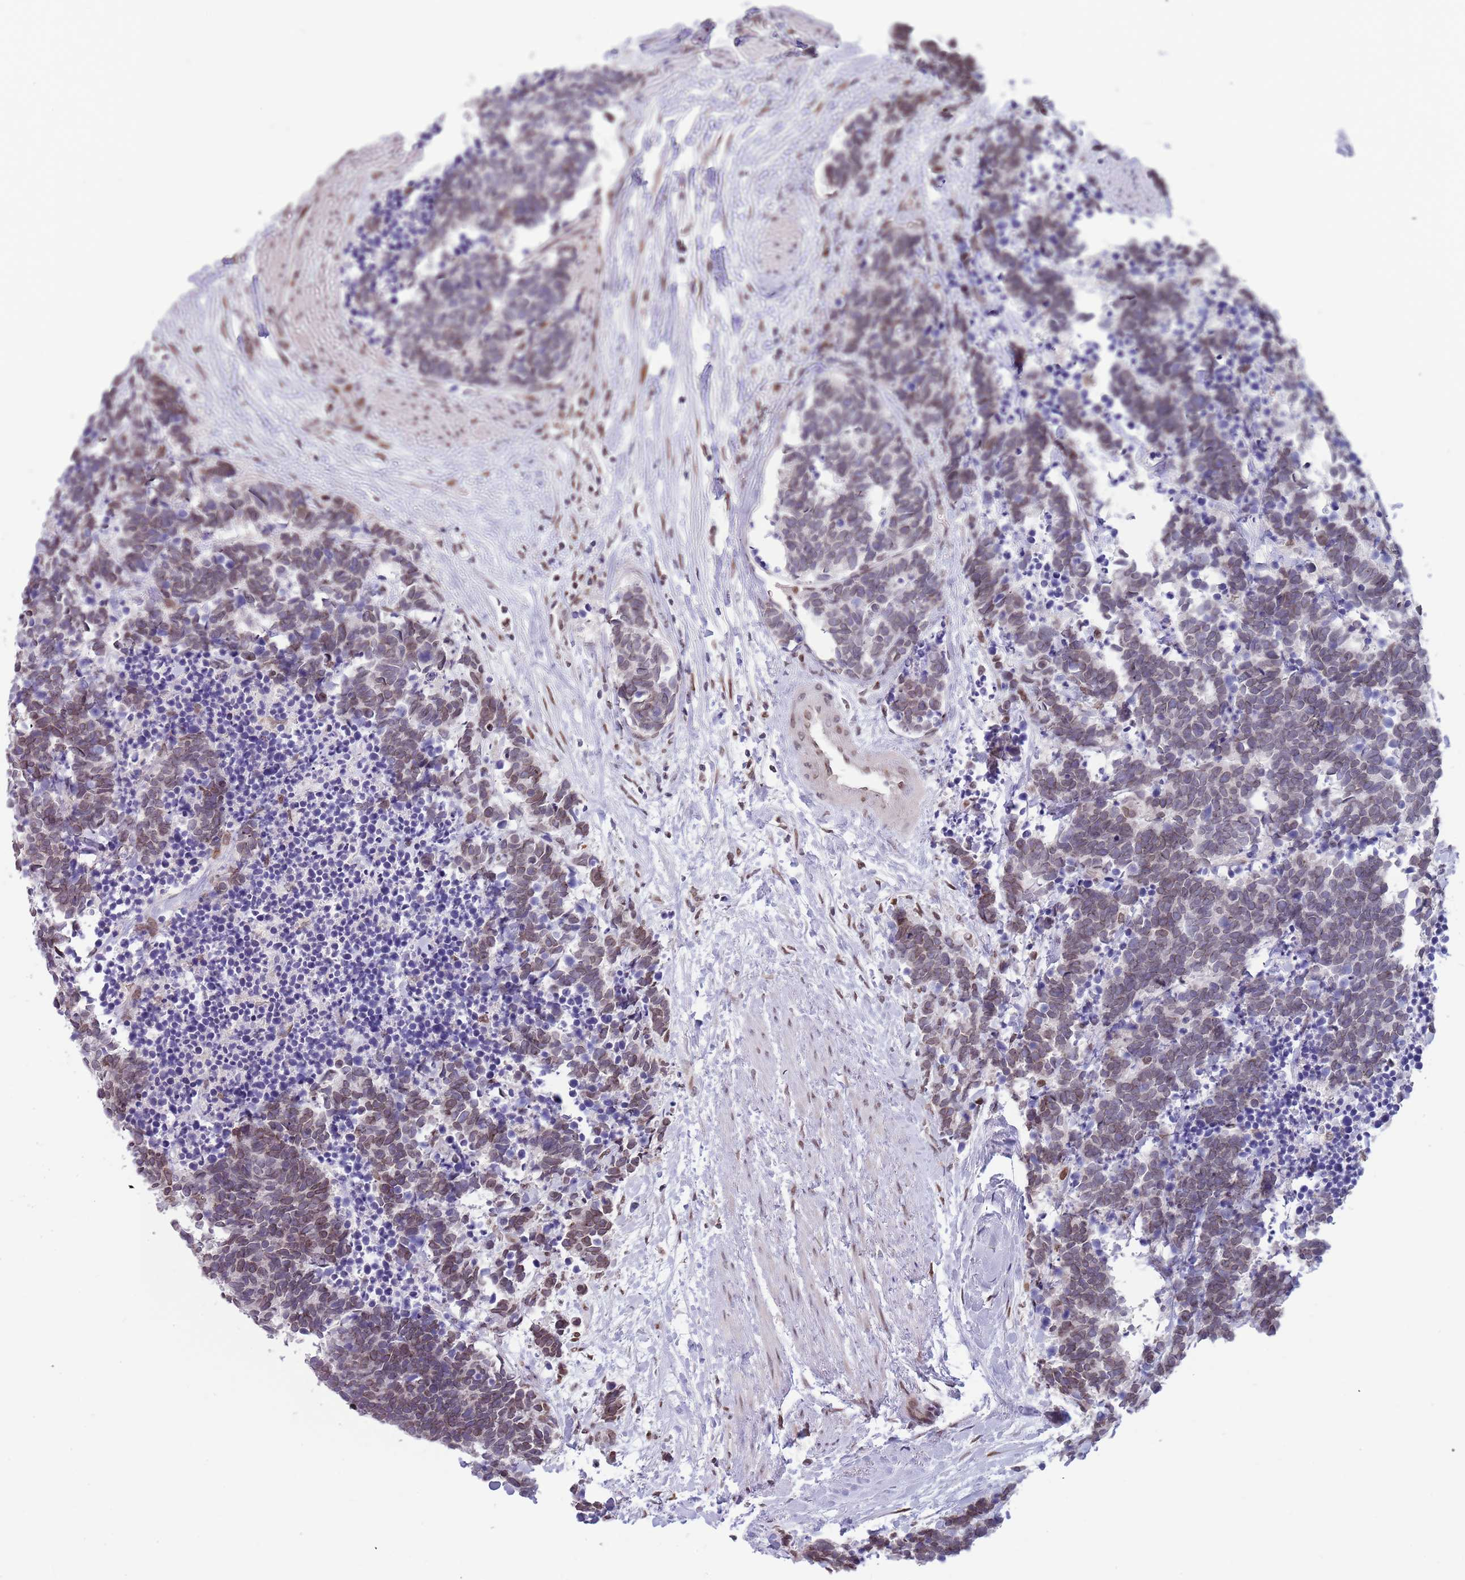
{"staining": {"intensity": "weak", "quantity": ">75%", "location": "nuclear"}, "tissue": "carcinoid", "cell_type": "Tumor cells", "image_type": "cancer", "snomed": [{"axis": "morphology", "description": "Carcinoma, NOS"}, {"axis": "morphology", "description": "Carcinoid, malignant, NOS"}, {"axis": "topography", "description": "Prostate"}], "caption": "Carcinoid (malignant) stained with DAB immunohistochemistry (IHC) demonstrates low levels of weak nuclear positivity in about >75% of tumor cells.", "gene": "KLHDC2", "patient": {"sex": "male", "age": 57}}